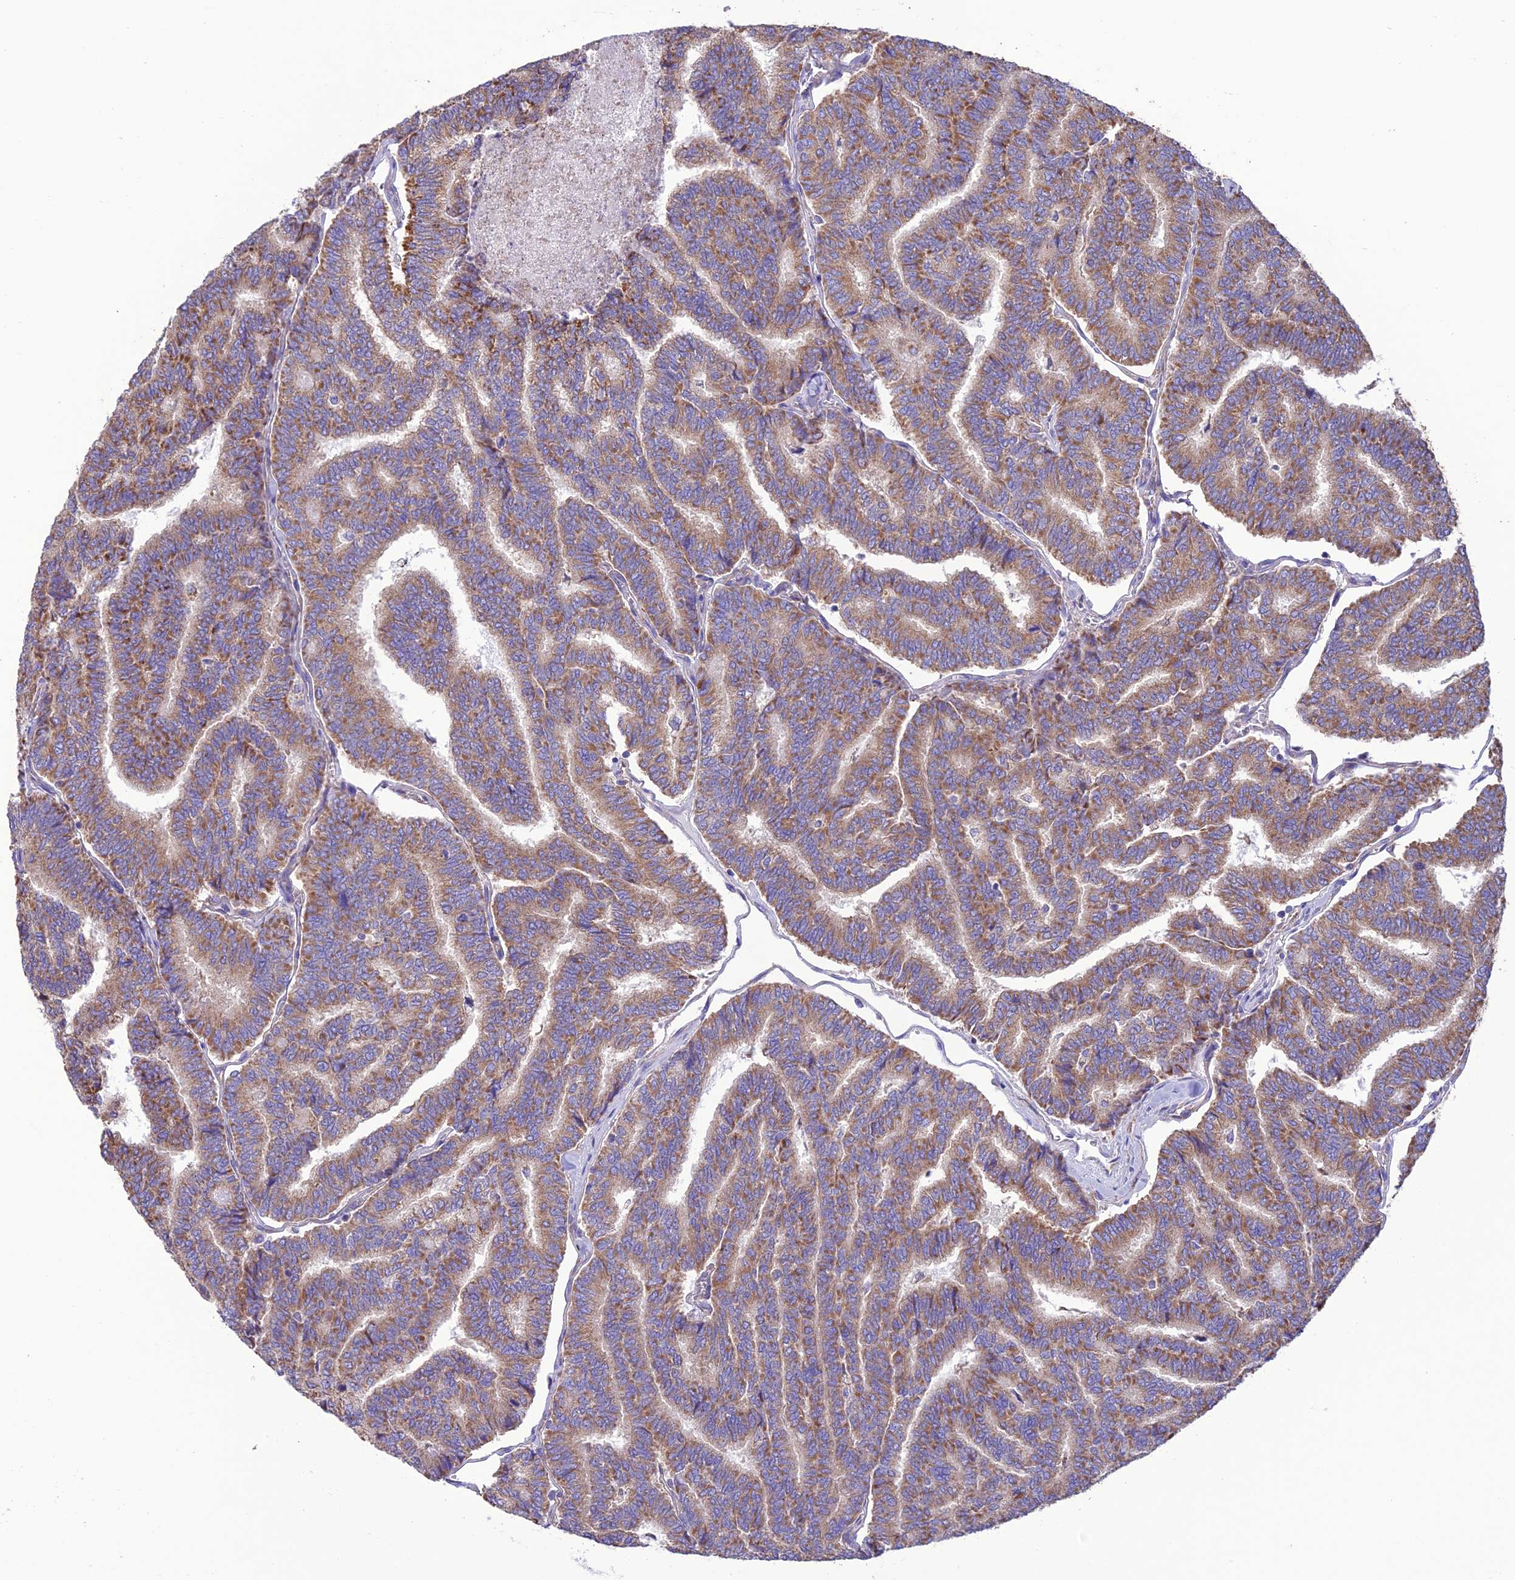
{"staining": {"intensity": "moderate", "quantity": ">75%", "location": "cytoplasmic/membranous"}, "tissue": "thyroid cancer", "cell_type": "Tumor cells", "image_type": "cancer", "snomed": [{"axis": "morphology", "description": "Papillary adenocarcinoma, NOS"}, {"axis": "topography", "description": "Thyroid gland"}], "caption": "A micrograph of thyroid cancer (papillary adenocarcinoma) stained for a protein exhibits moderate cytoplasmic/membranous brown staining in tumor cells.", "gene": "MAP3K12", "patient": {"sex": "female", "age": 35}}